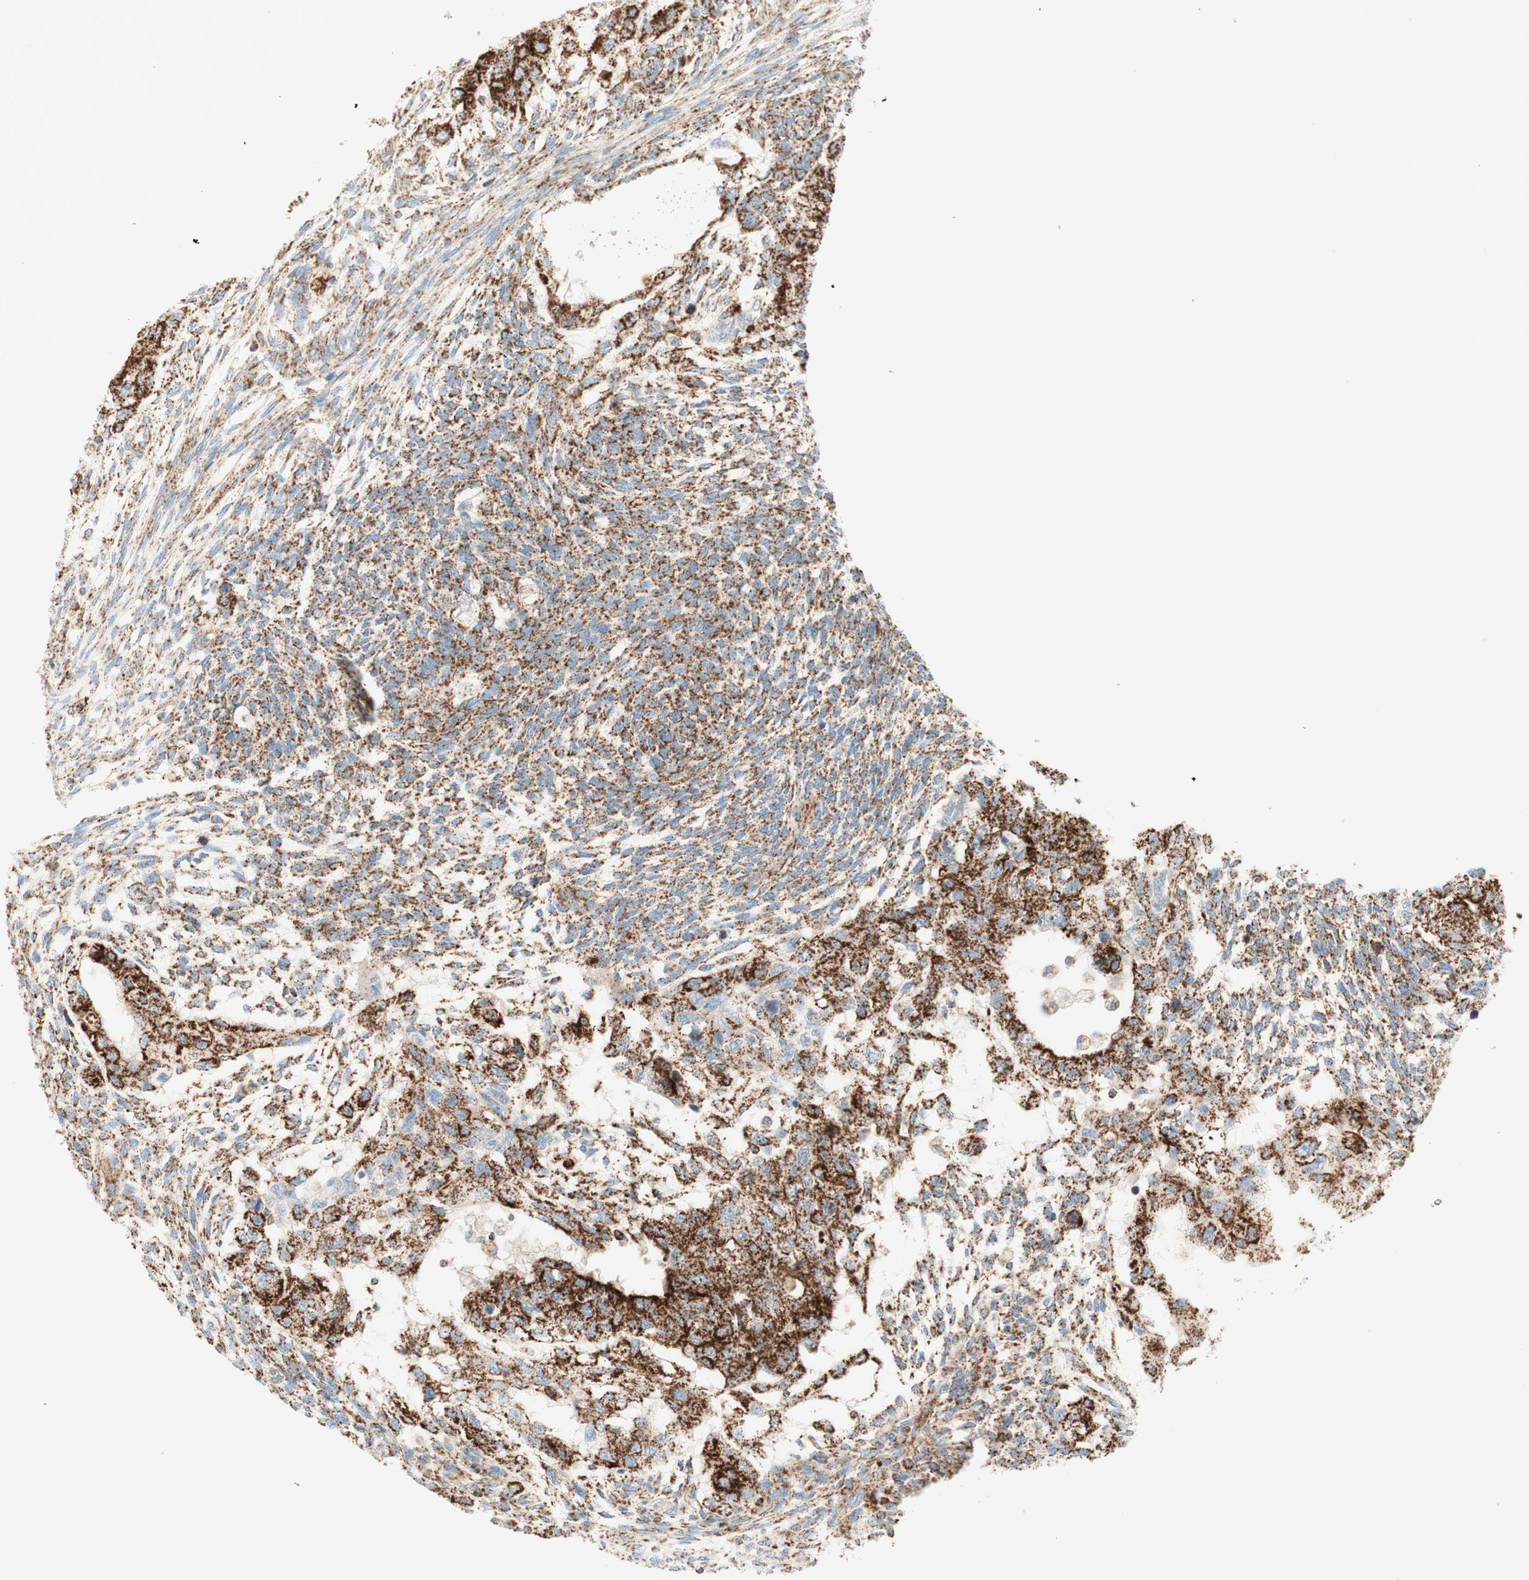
{"staining": {"intensity": "strong", "quantity": ">75%", "location": "cytoplasmic/membranous"}, "tissue": "testis cancer", "cell_type": "Tumor cells", "image_type": "cancer", "snomed": [{"axis": "morphology", "description": "Normal tissue, NOS"}, {"axis": "morphology", "description": "Carcinoma, Embryonal, NOS"}, {"axis": "topography", "description": "Testis"}], "caption": "This photomicrograph displays IHC staining of testis cancer, with high strong cytoplasmic/membranous staining in about >75% of tumor cells.", "gene": "TOMM20", "patient": {"sex": "male", "age": 36}}